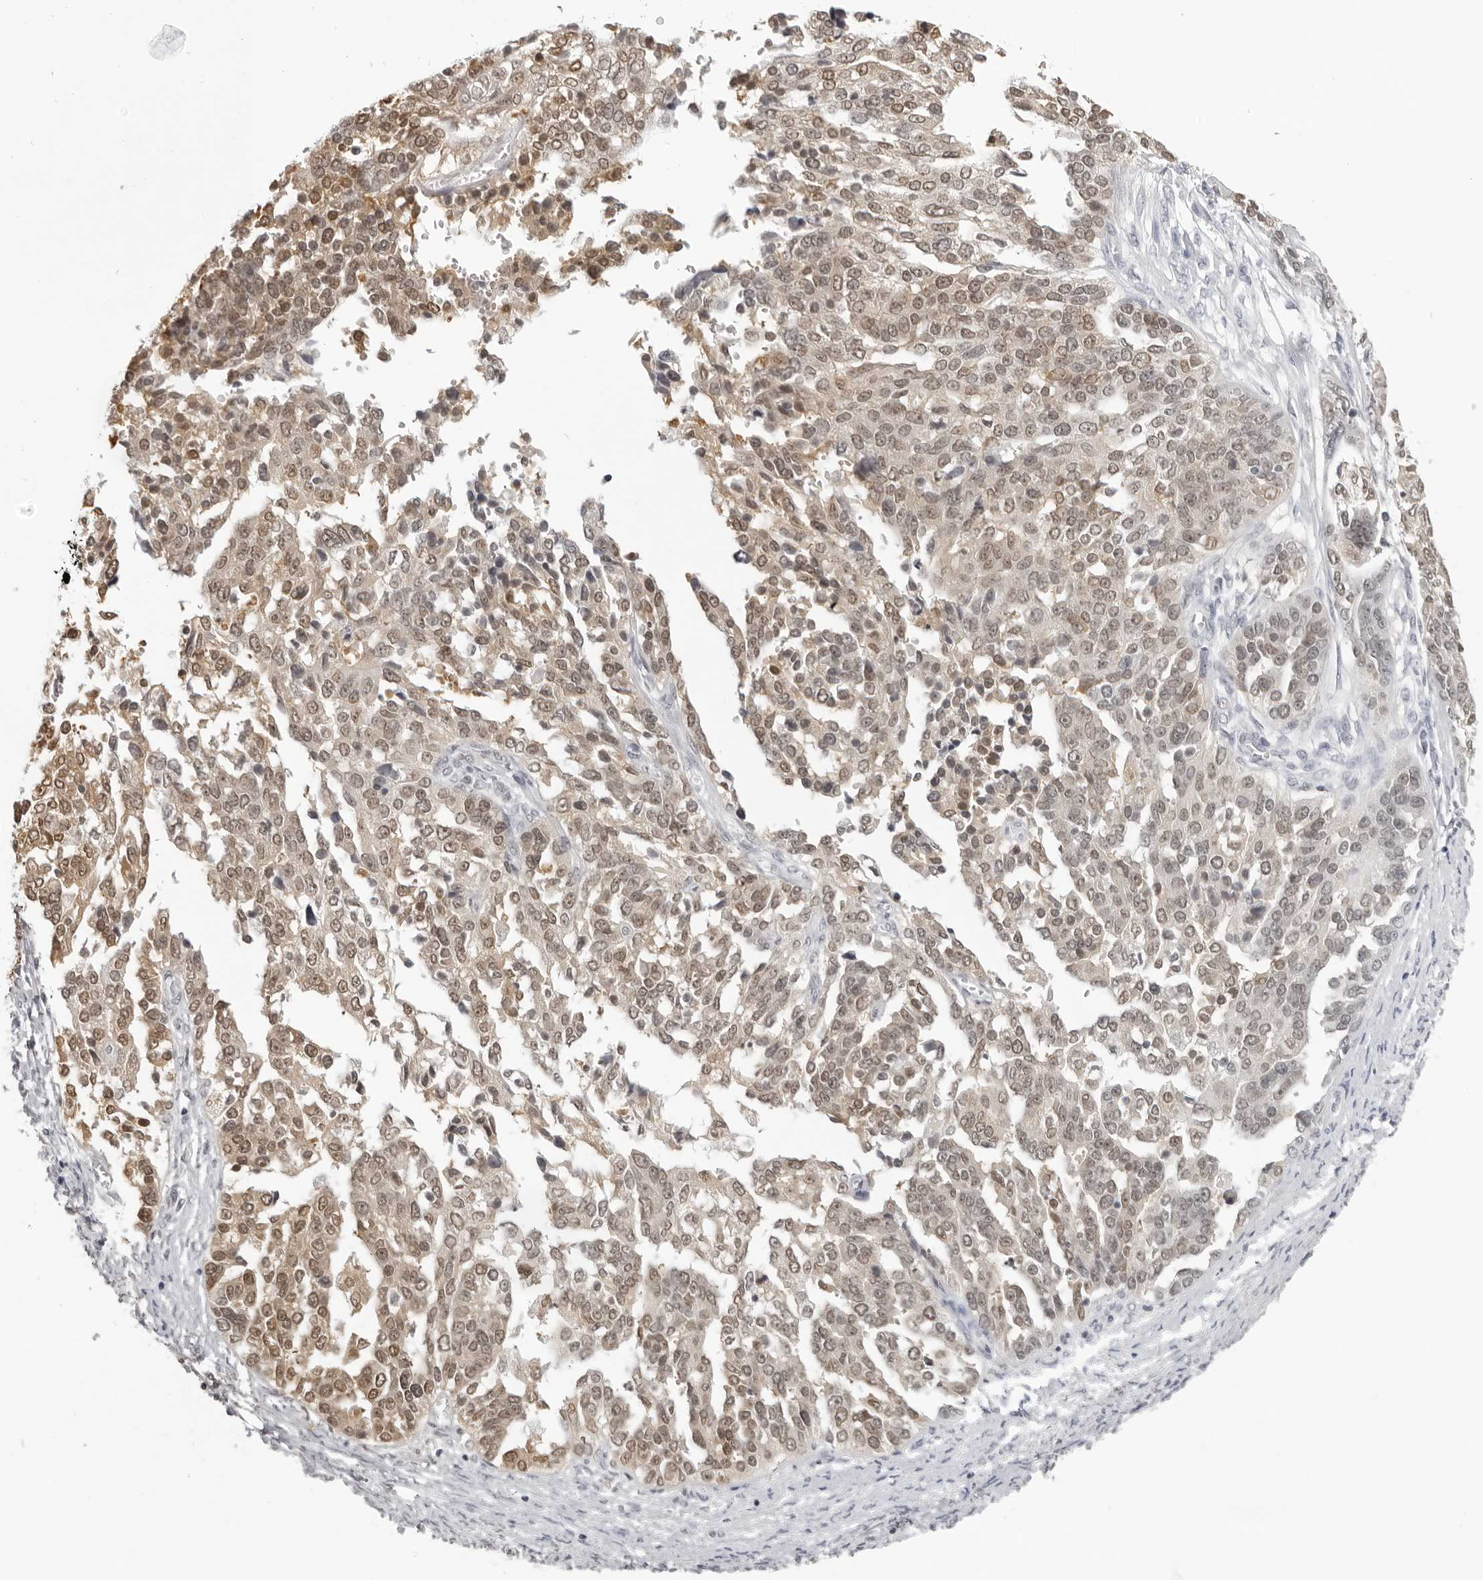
{"staining": {"intensity": "weak", "quantity": ">75%", "location": "cytoplasmic/membranous,nuclear"}, "tissue": "ovarian cancer", "cell_type": "Tumor cells", "image_type": "cancer", "snomed": [{"axis": "morphology", "description": "Cystadenocarcinoma, serous, NOS"}, {"axis": "topography", "description": "Ovary"}], "caption": "A micrograph of human ovarian cancer stained for a protein displays weak cytoplasmic/membranous and nuclear brown staining in tumor cells. The staining was performed using DAB (3,3'-diaminobenzidine) to visualize the protein expression in brown, while the nuclei were stained in blue with hematoxylin (Magnification: 20x).", "gene": "HSPA4", "patient": {"sex": "female", "age": 44}}